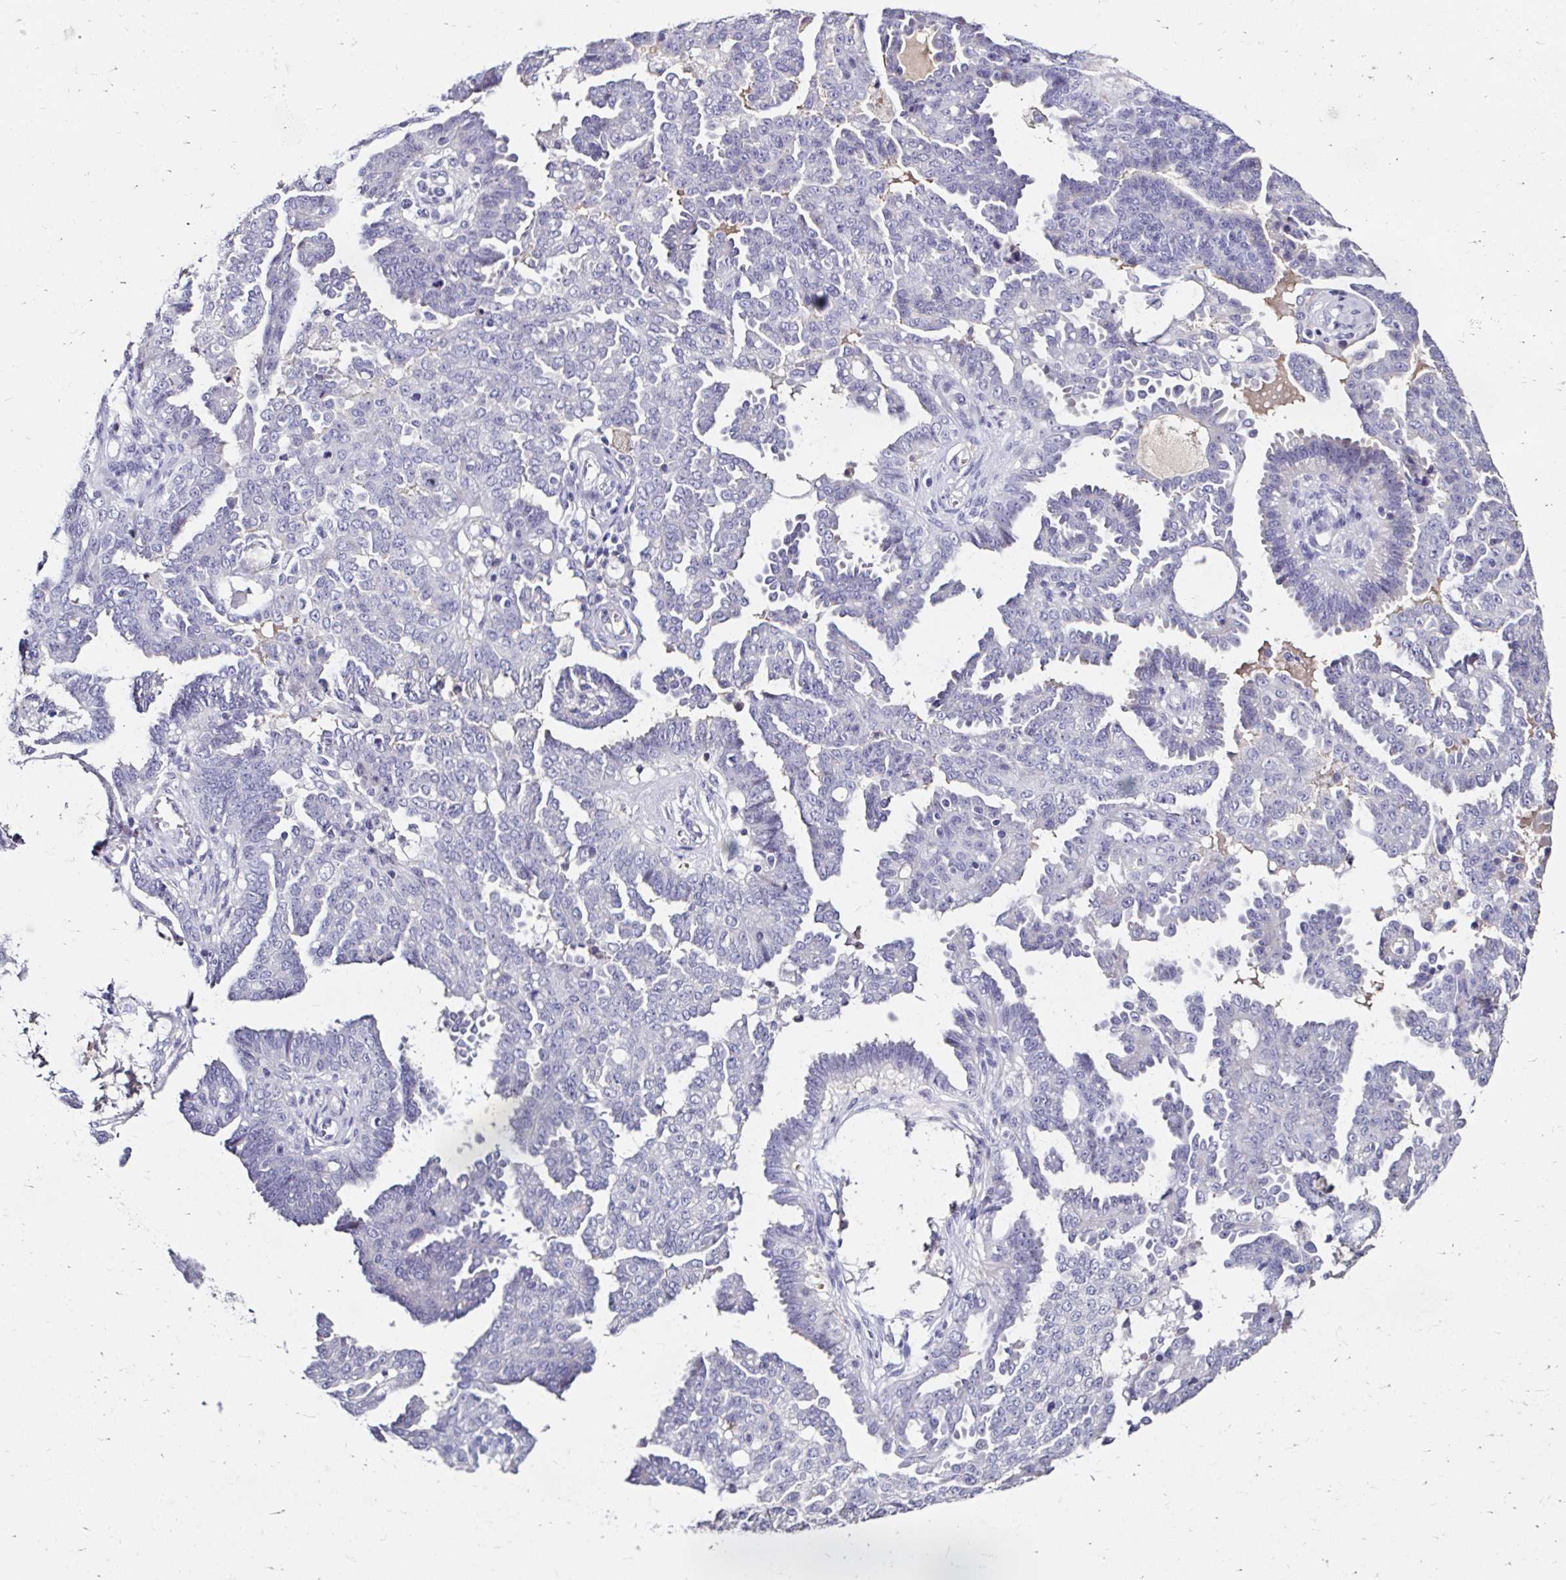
{"staining": {"intensity": "negative", "quantity": "none", "location": "none"}, "tissue": "ovarian cancer", "cell_type": "Tumor cells", "image_type": "cancer", "snomed": [{"axis": "morphology", "description": "Cystadenocarcinoma, serous, NOS"}, {"axis": "topography", "description": "Ovary"}], "caption": "The immunohistochemistry (IHC) micrograph has no significant positivity in tumor cells of ovarian serous cystadenocarcinoma tissue.", "gene": "SCG3", "patient": {"sex": "female", "age": 71}}